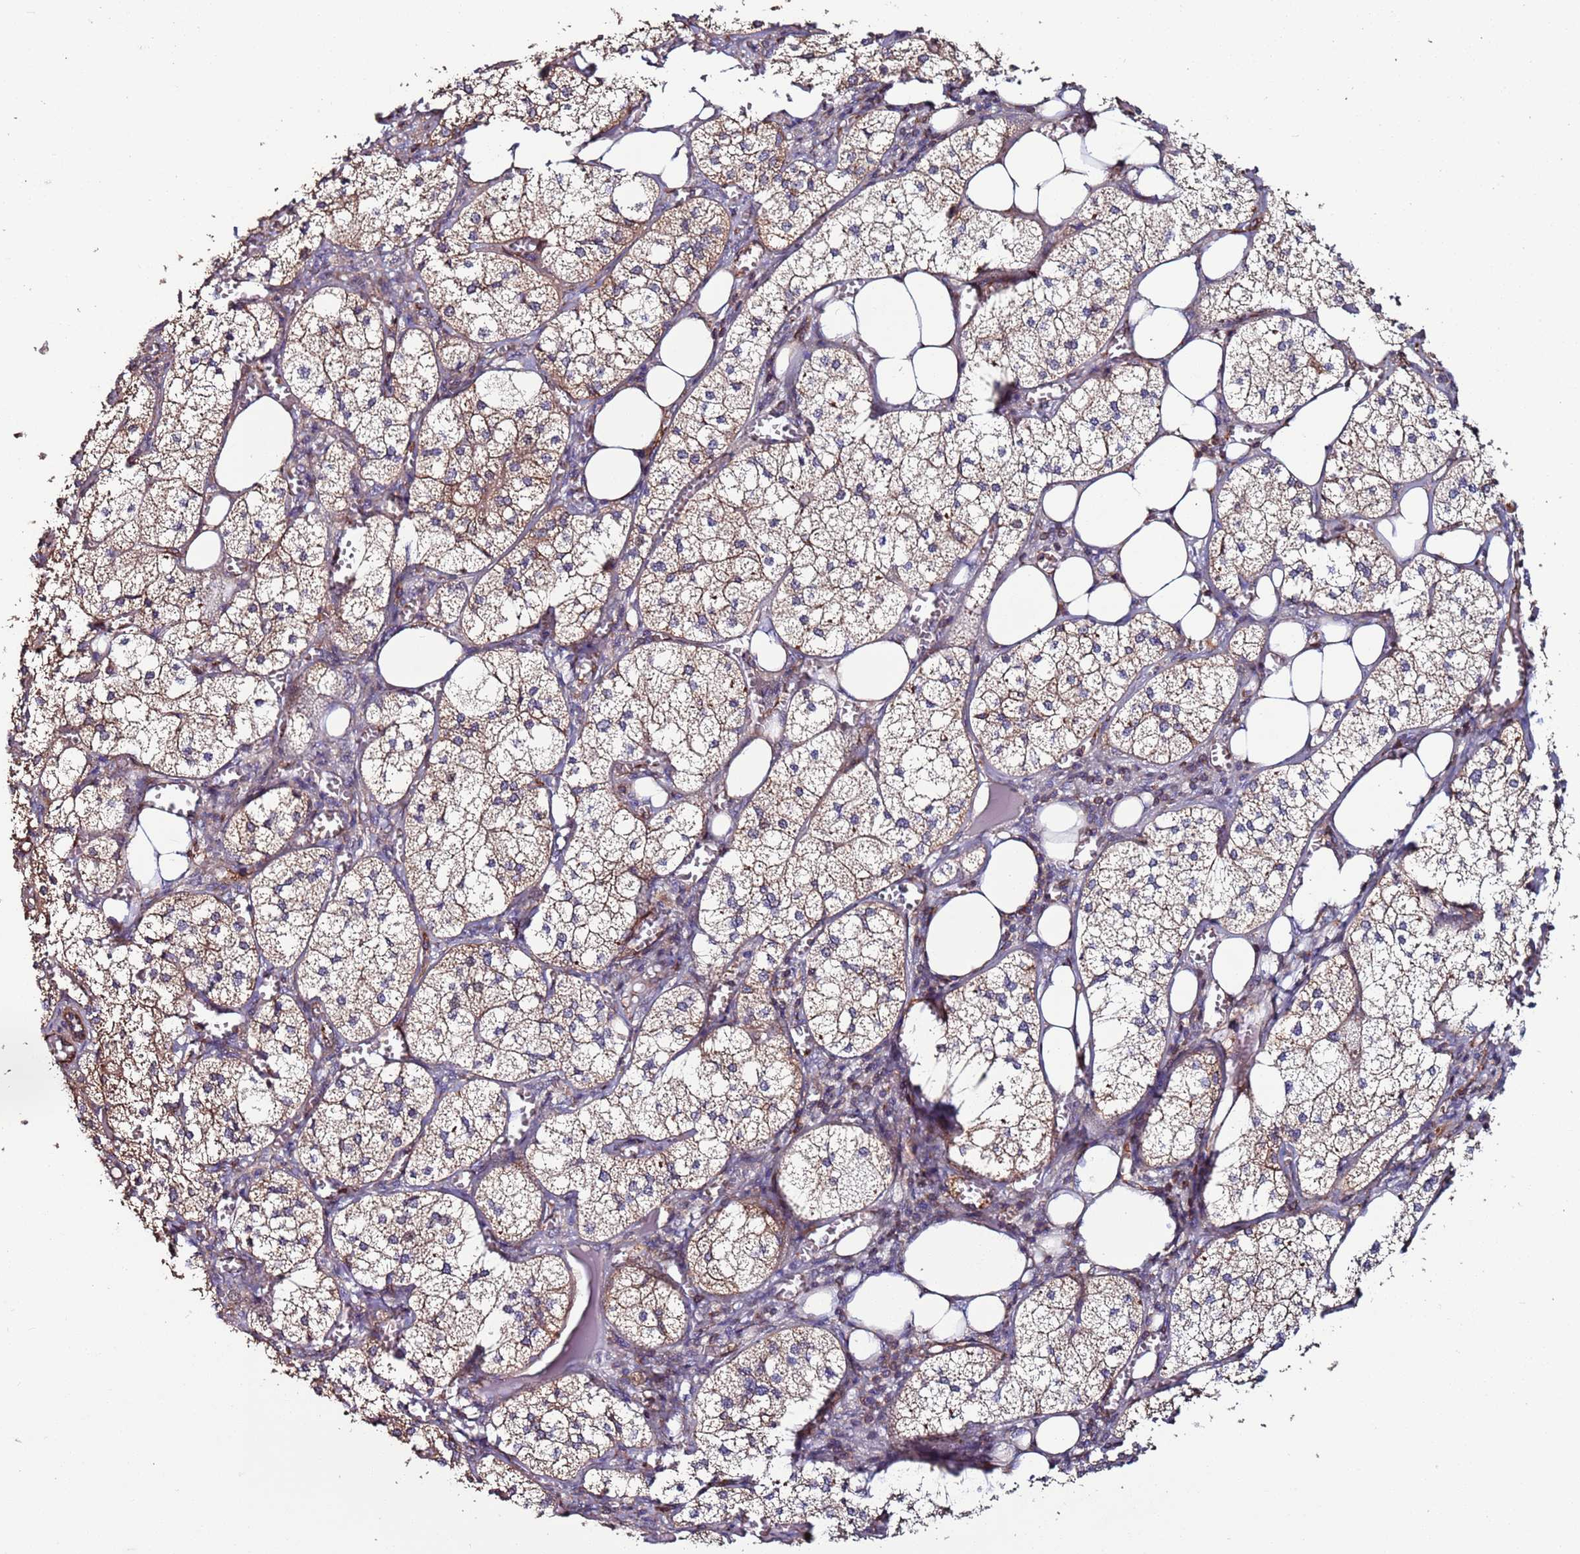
{"staining": {"intensity": "strong", "quantity": ">75%", "location": "cytoplasmic/membranous"}, "tissue": "adrenal gland", "cell_type": "Glandular cells", "image_type": "normal", "snomed": [{"axis": "morphology", "description": "Normal tissue, NOS"}, {"axis": "topography", "description": "Adrenal gland"}], "caption": "High-power microscopy captured an IHC micrograph of benign adrenal gland, revealing strong cytoplasmic/membranous staining in approximately >75% of glandular cells. (DAB IHC with brightfield microscopy, high magnification).", "gene": "ZBTB39", "patient": {"sex": "female", "age": 61}}